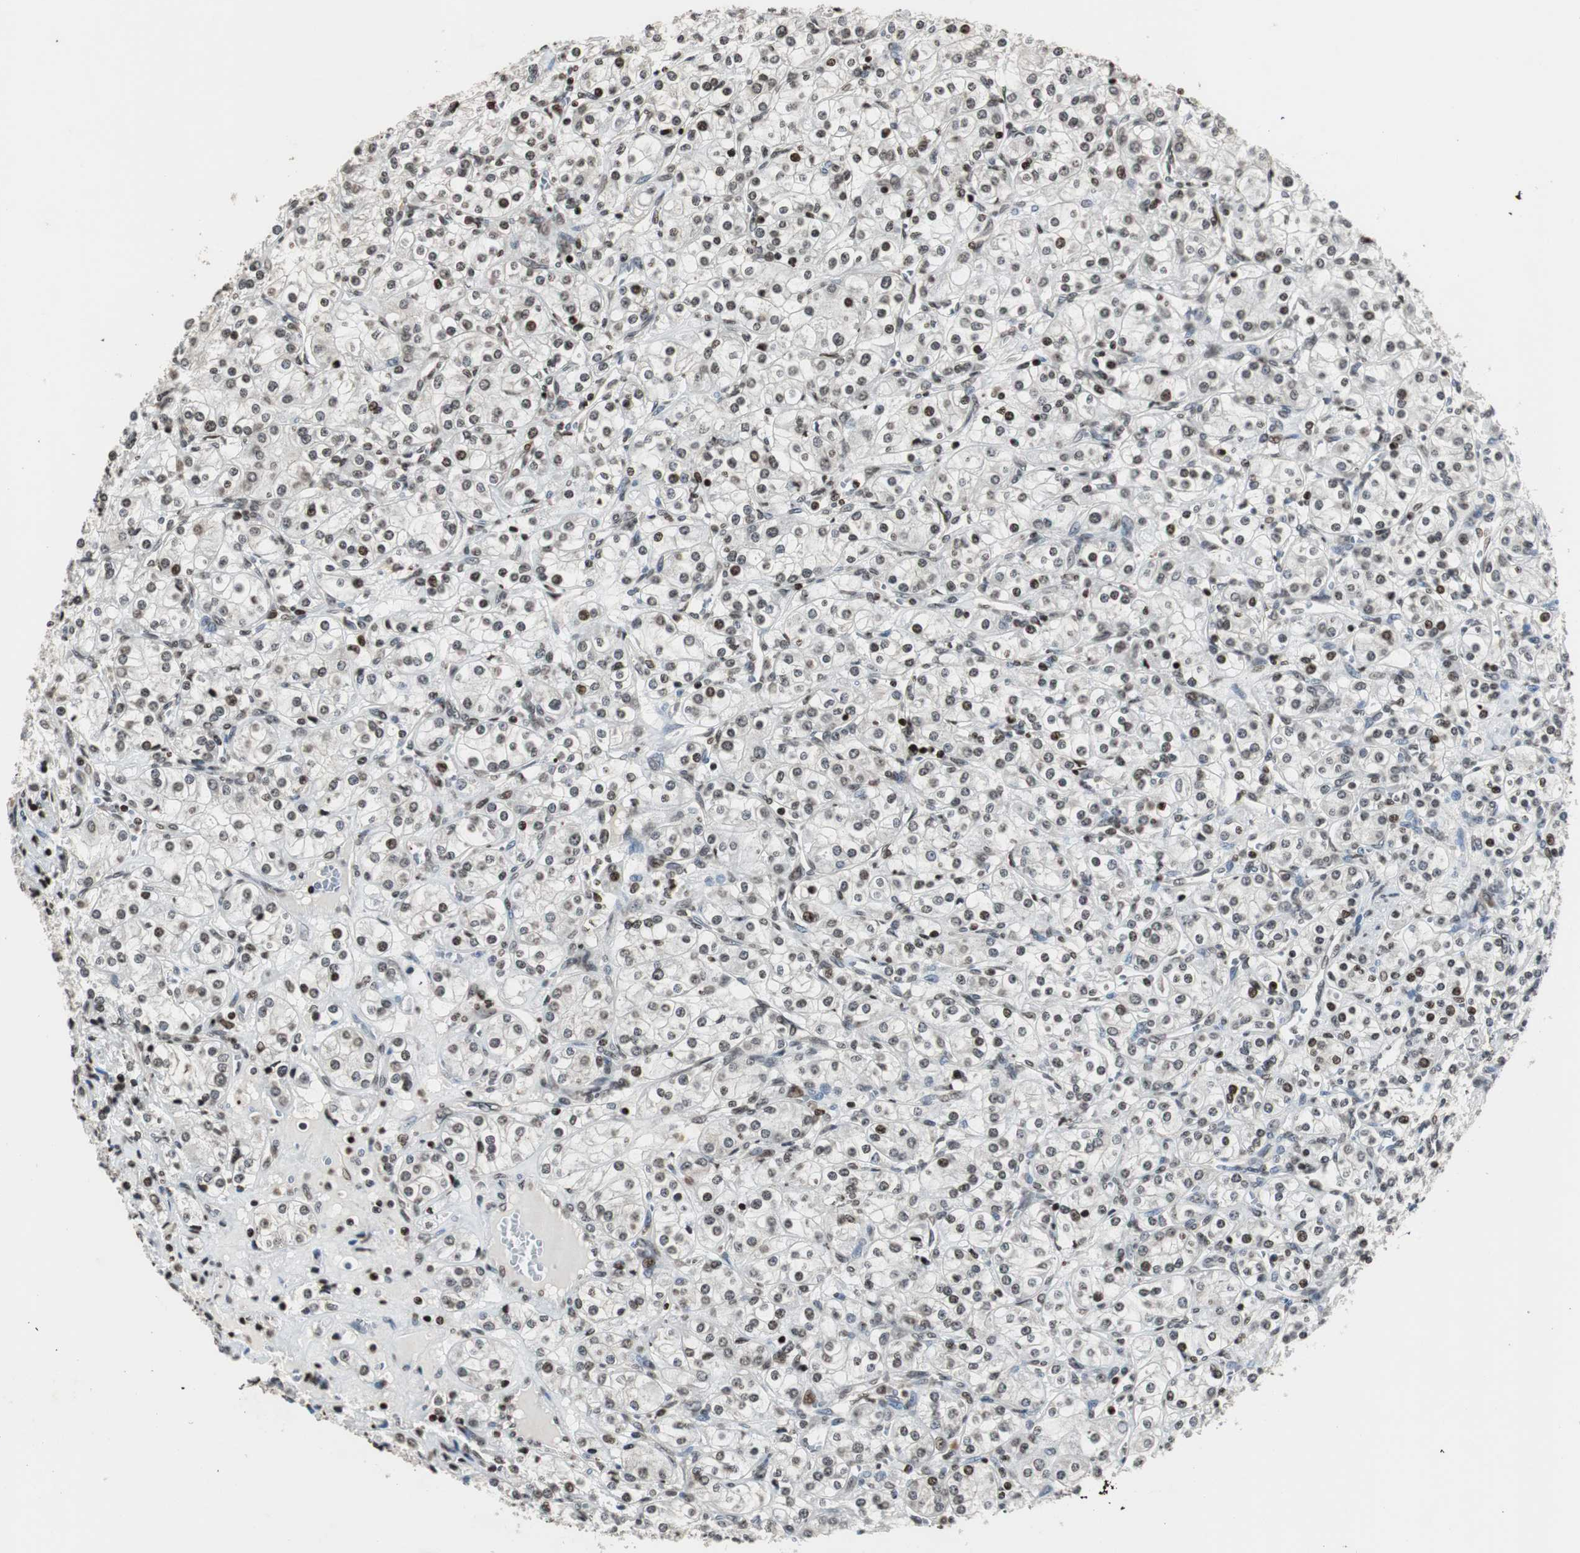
{"staining": {"intensity": "strong", "quantity": "25%-75%", "location": "nuclear"}, "tissue": "renal cancer", "cell_type": "Tumor cells", "image_type": "cancer", "snomed": [{"axis": "morphology", "description": "Adenocarcinoma, NOS"}, {"axis": "topography", "description": "Kidney"}], "caption": "Immunohistochemistry staining of renal cancer, which reveals high levels of strong nuclear staining in approximately 25%-75% of tumor cells indicating strong nuclear protein staining. The staining was performed using DAB (3,3'-diaminobenzidine) (brown) for protein detection and nuclei were counterstained in hematoxylin (blue).", "gene": "PAXIP1", "patient": {"sex": "male", "age": 77}}